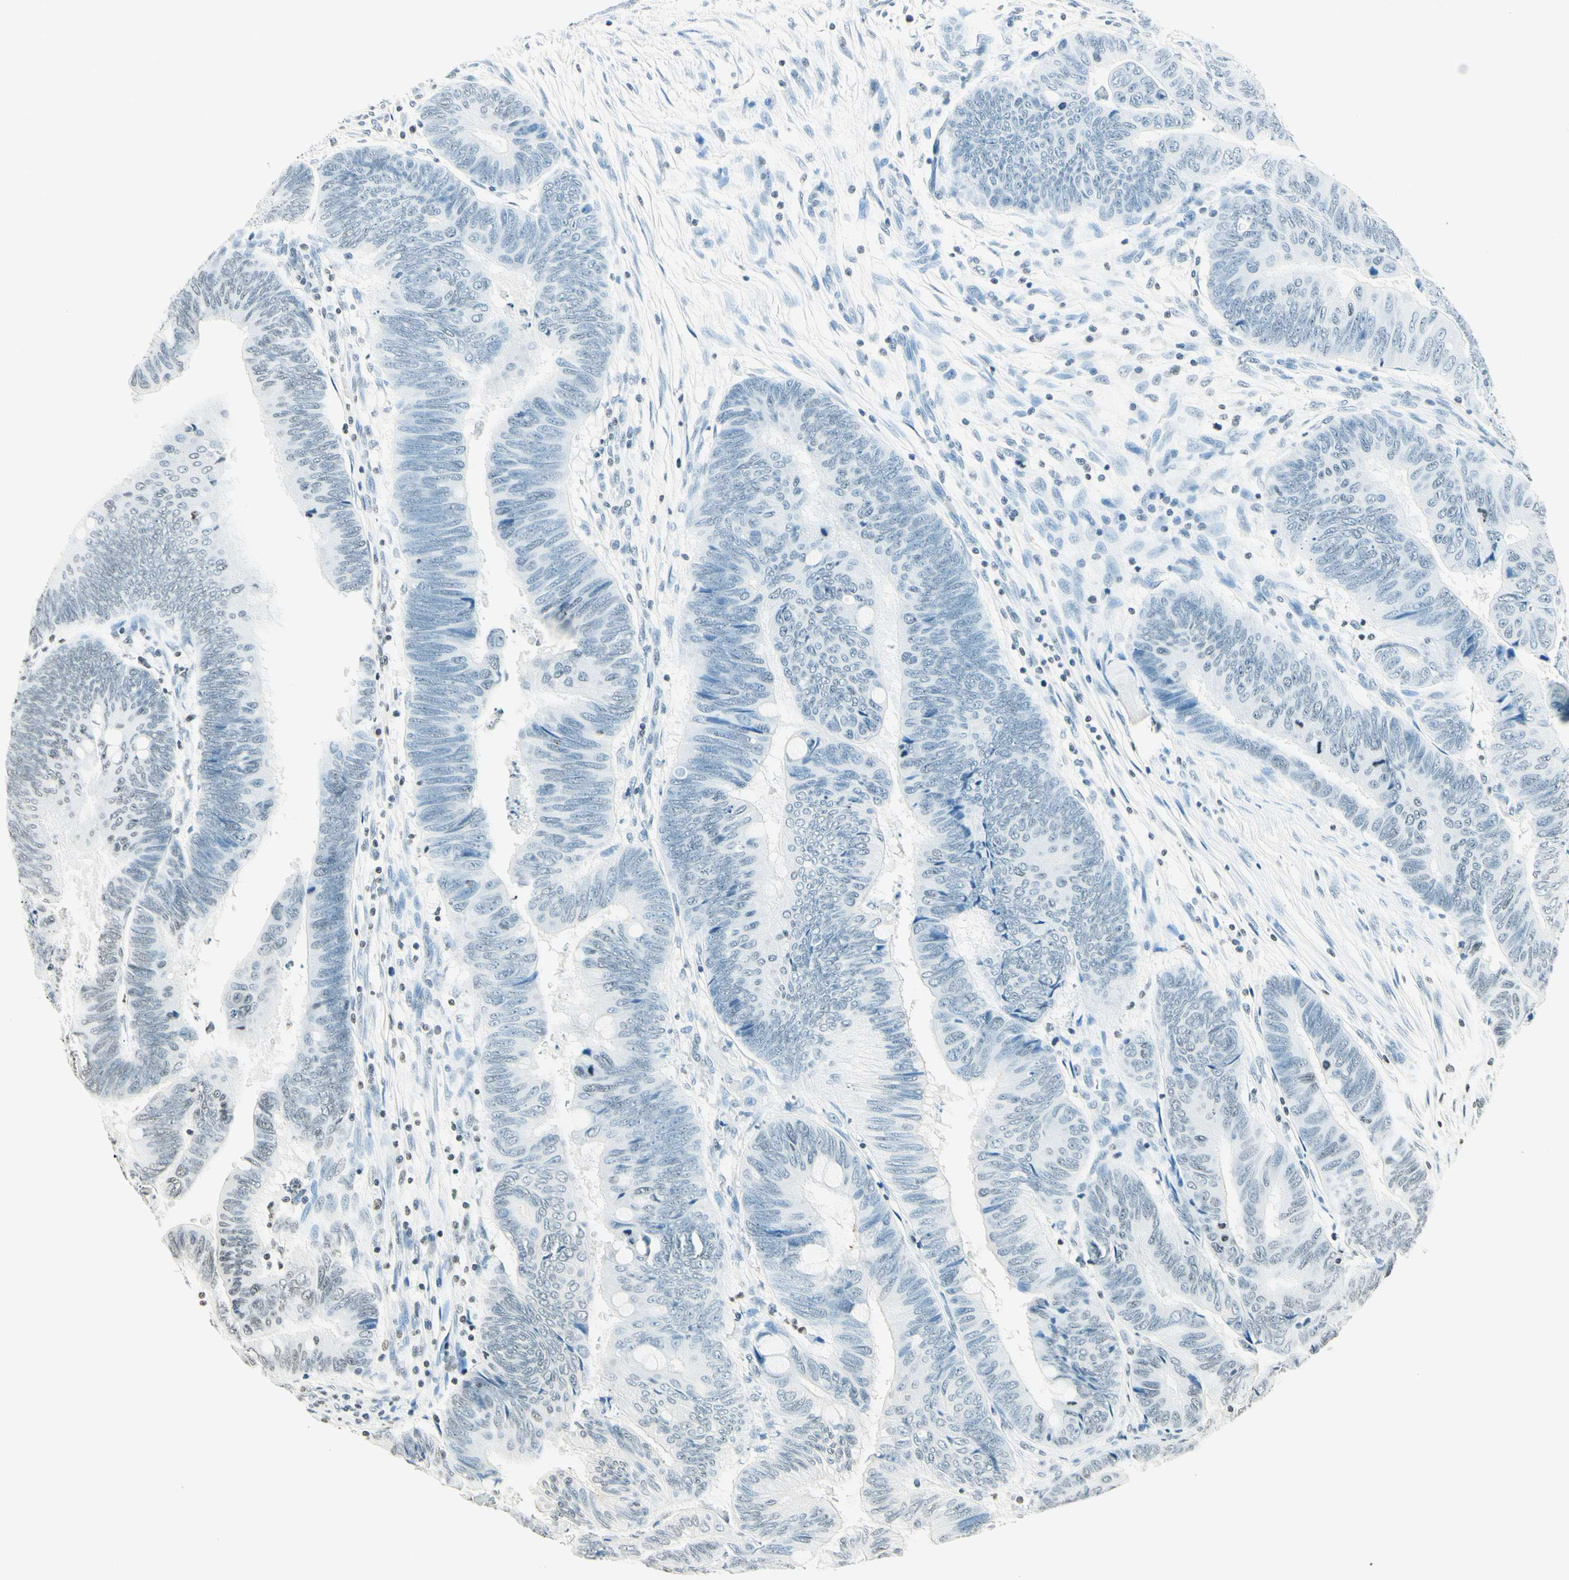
{"staining": {"intensity": "negative", "quantity": "none", "location": "none"}, "tissue": "colorectal cancer", "cell_type": "Tumor cells", "image_type": "cancer", "snomed": [{"axis": "morphology", "description": "Normal tissue, NOS"}, {"axis": "morphology", "description": "Adenocarcinoma, NOS"}, {"axis": "topography", "description": "Rectum"}, {"axis": "topography", "description": "Peripheral nerve tissue"}], "caption": "A micrograph of human colorectal adenocarcinoma is negative for staining in tumor cells.", "gene": "MSH2", "patient": {"sex": "male", "age": 92}}